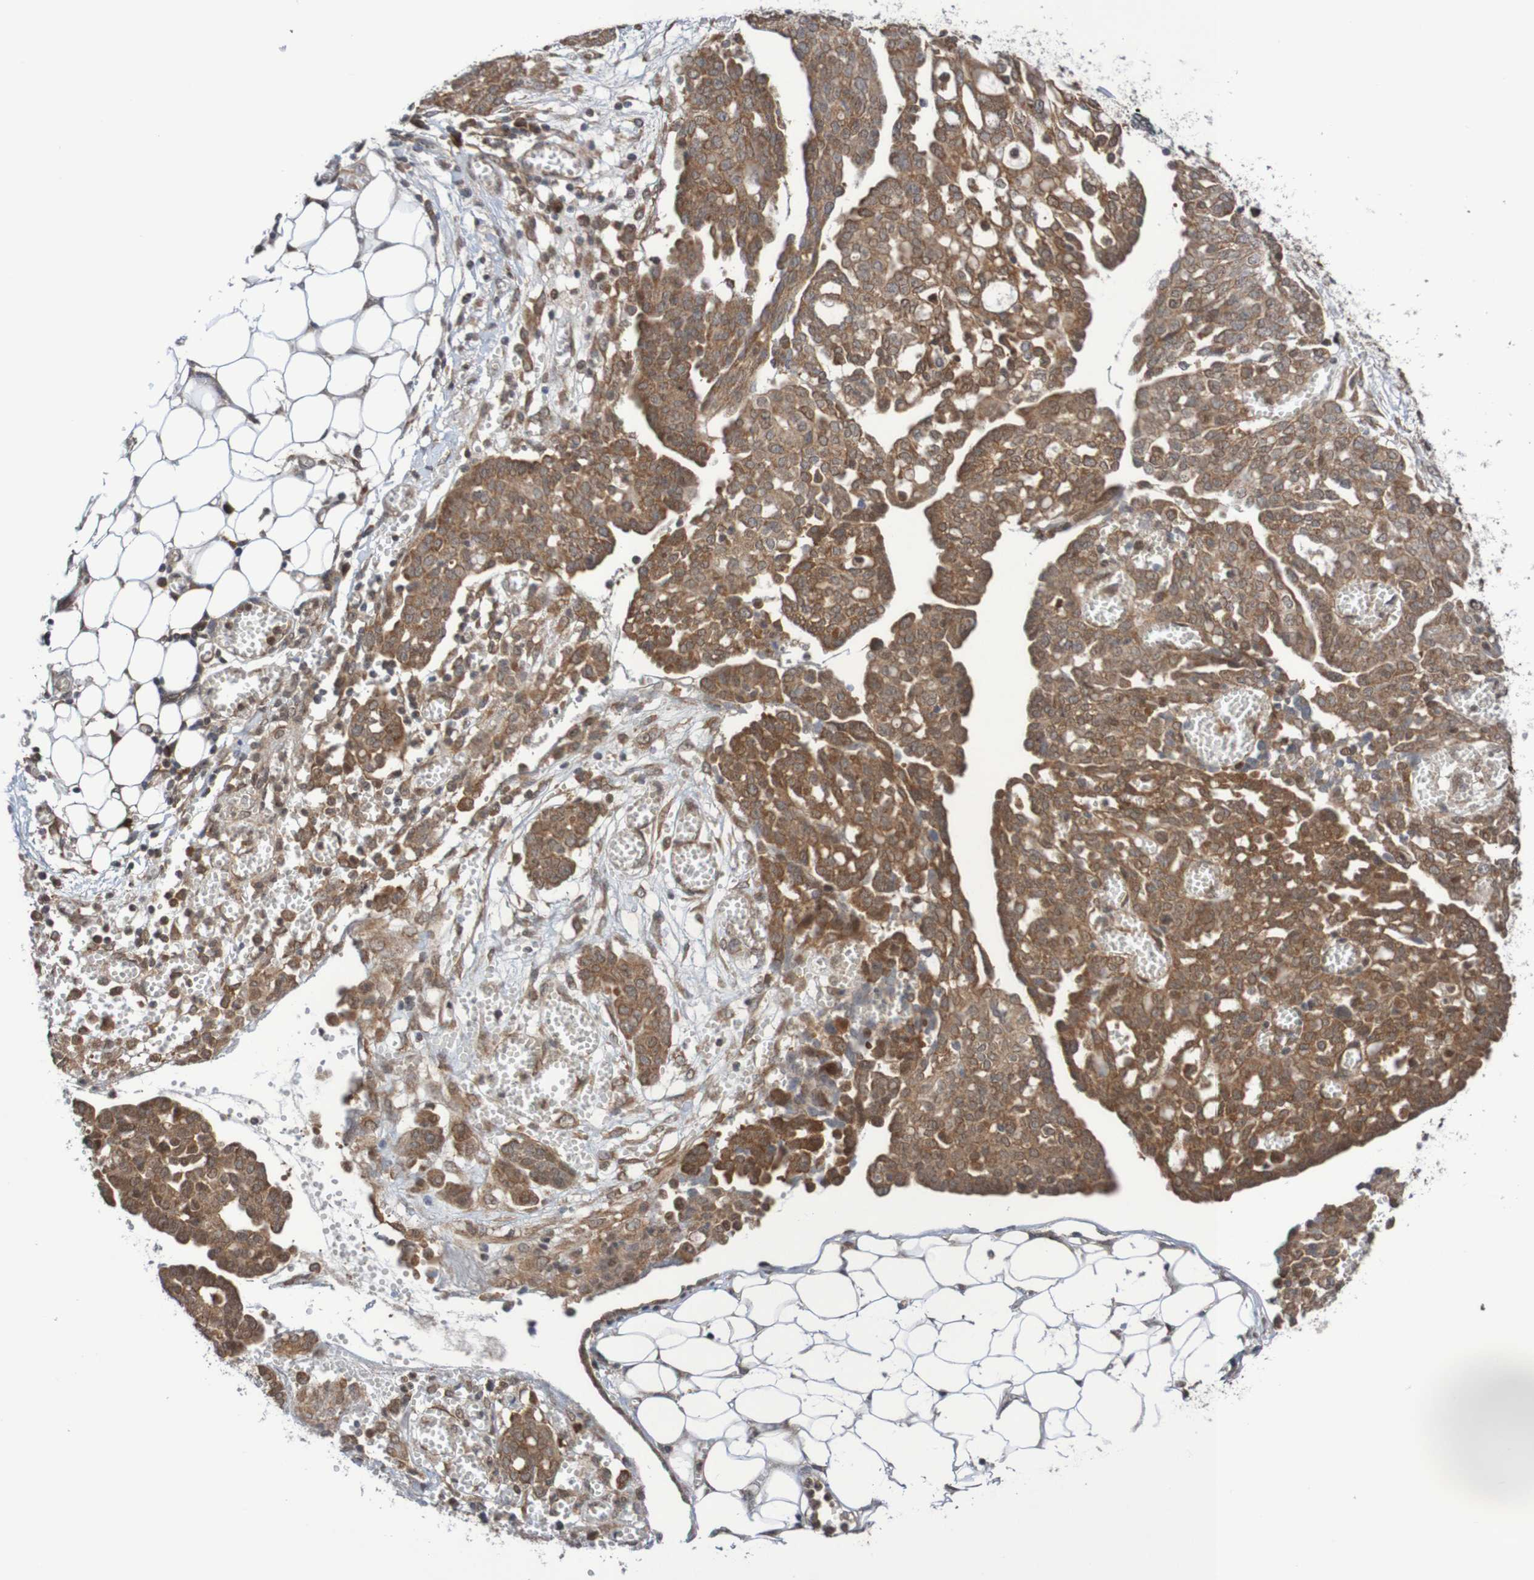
{"staining": {"intensity": "moderate", "quantity": ">75%", "location": "cytoplasmic/membranous"}, "tissue": "ovarian cancer", "cell_type": "Tumor cells", "image_type": "cancer", "snomed": [{"axis": "morphology", "description": "Cystadenocarcinoma, serous, NOS"}, {"axis": "topography", "description": "Soft tissue"}, {"axis": "topography", "description": "Ovary"}], "caption": "Ovarian cancer tissue exhibits moderate cytoplasmic/membranous positivity in about >75% of tumor cells, visualized by immunohistochemistry.", "gene": "ITLN1", "patient": {"sex": "female", "age": 57}}